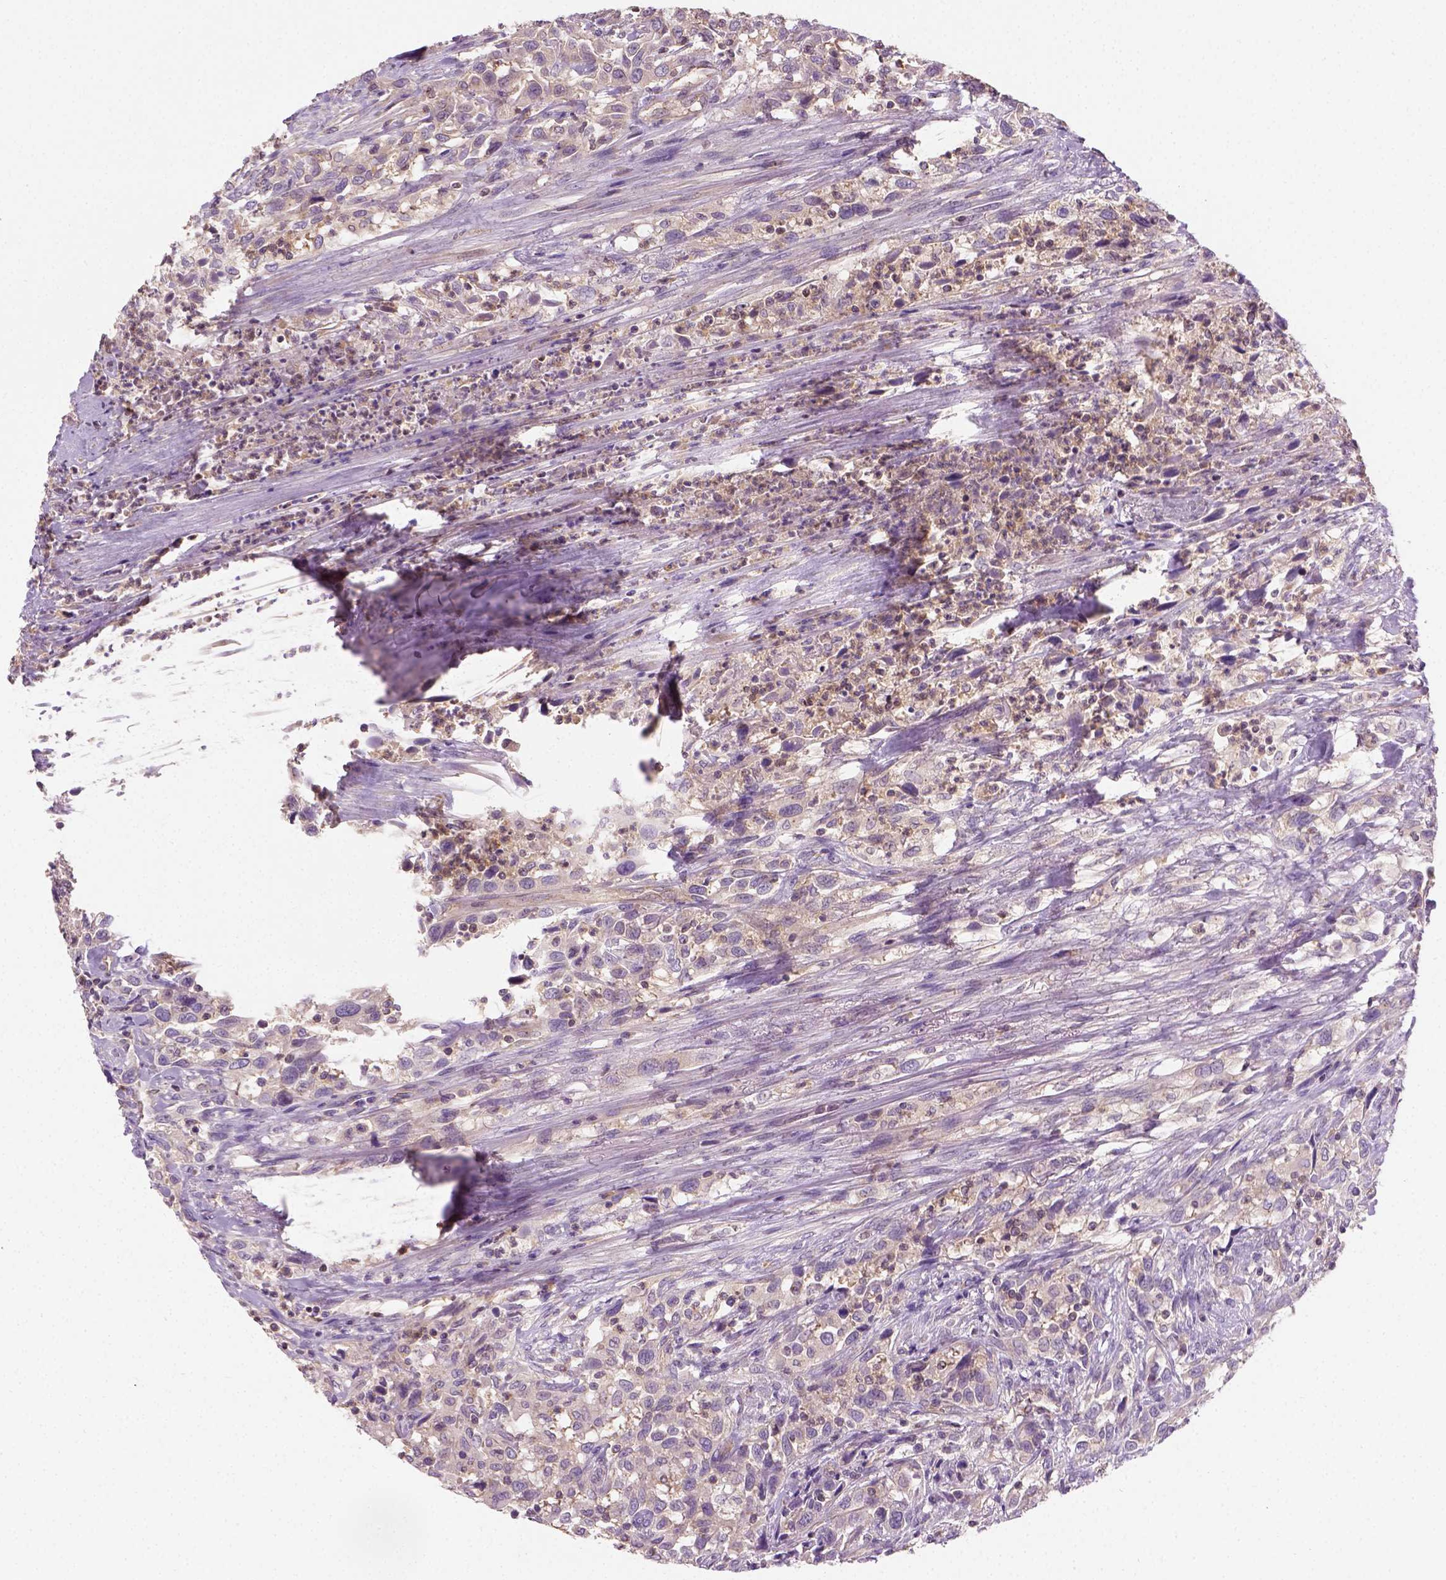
{"staining": {"intensity": "weak", "quantity": ">75%", "location": "cytoplasmic/membranous"}, "tissue": "urothelial cancer", "cell_type": "Tumor cells", "image_type": "cancer", "snomed": [{"axis": "morphology", "description": "Urothelial carcinoma, NOS"}, {"axis": "morphology", "description": "Urothelial carcinoma, High grade"}, {"axis": "topography", "description": "Urinary bladder"}], "caption": "Urothelial cancer stained with DAB IHC shows low levels of weak cytoplasmic/membranous staining in approximately >75% of tumor cells.", "gene": "CRACR2A", "patient": {"sex": "female", "age": 64}}